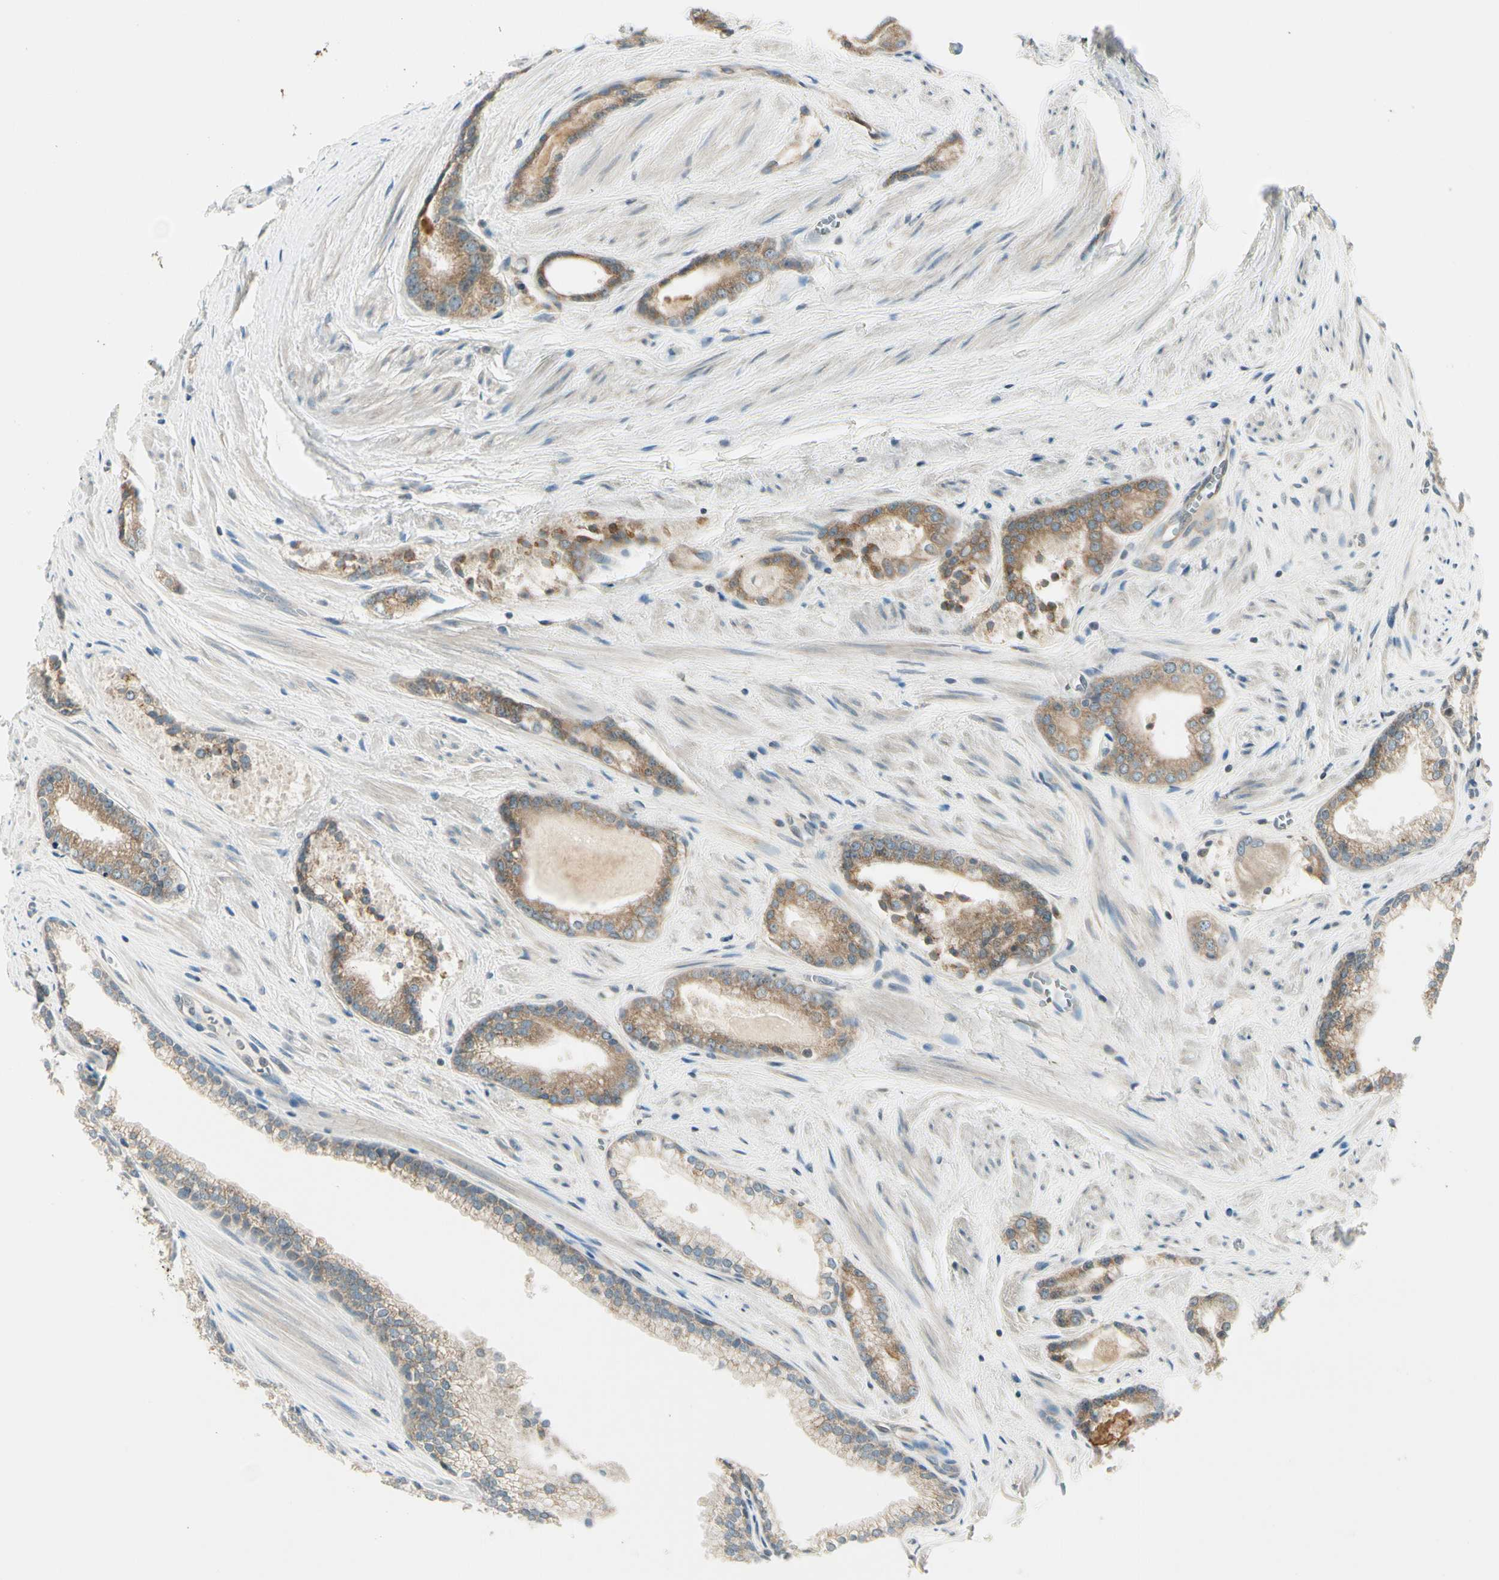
{"staining": {"intensity": "moderate", "quantity": ">75%", "location": "cytoplasmic/membranous"}, "tissue": "prostate cancer", "cell_type": "Tumor cells", "image_type": "cancer", "snomed": [{"axis": "morphology", "description": "Adenocarcinoma, Low grade"}, {"axis": "topography", "description": "Prostate"}], "caption": "IHC staining of prostate low-grade adenocarcinoma, which reveals medium levels of moderate cytoplasmic/membranous expression in about >75% of tumor cells indicating moderate cytoplasmic/membranous protein positivity. The staining was performed using DAB (3,3'-diaminobenzidine) (brown) for protein detection and nuclei were counterstained in hematoxylin (blue).", "gene": "BNIP1", "patient": {"sex": "male", "age": 60}}